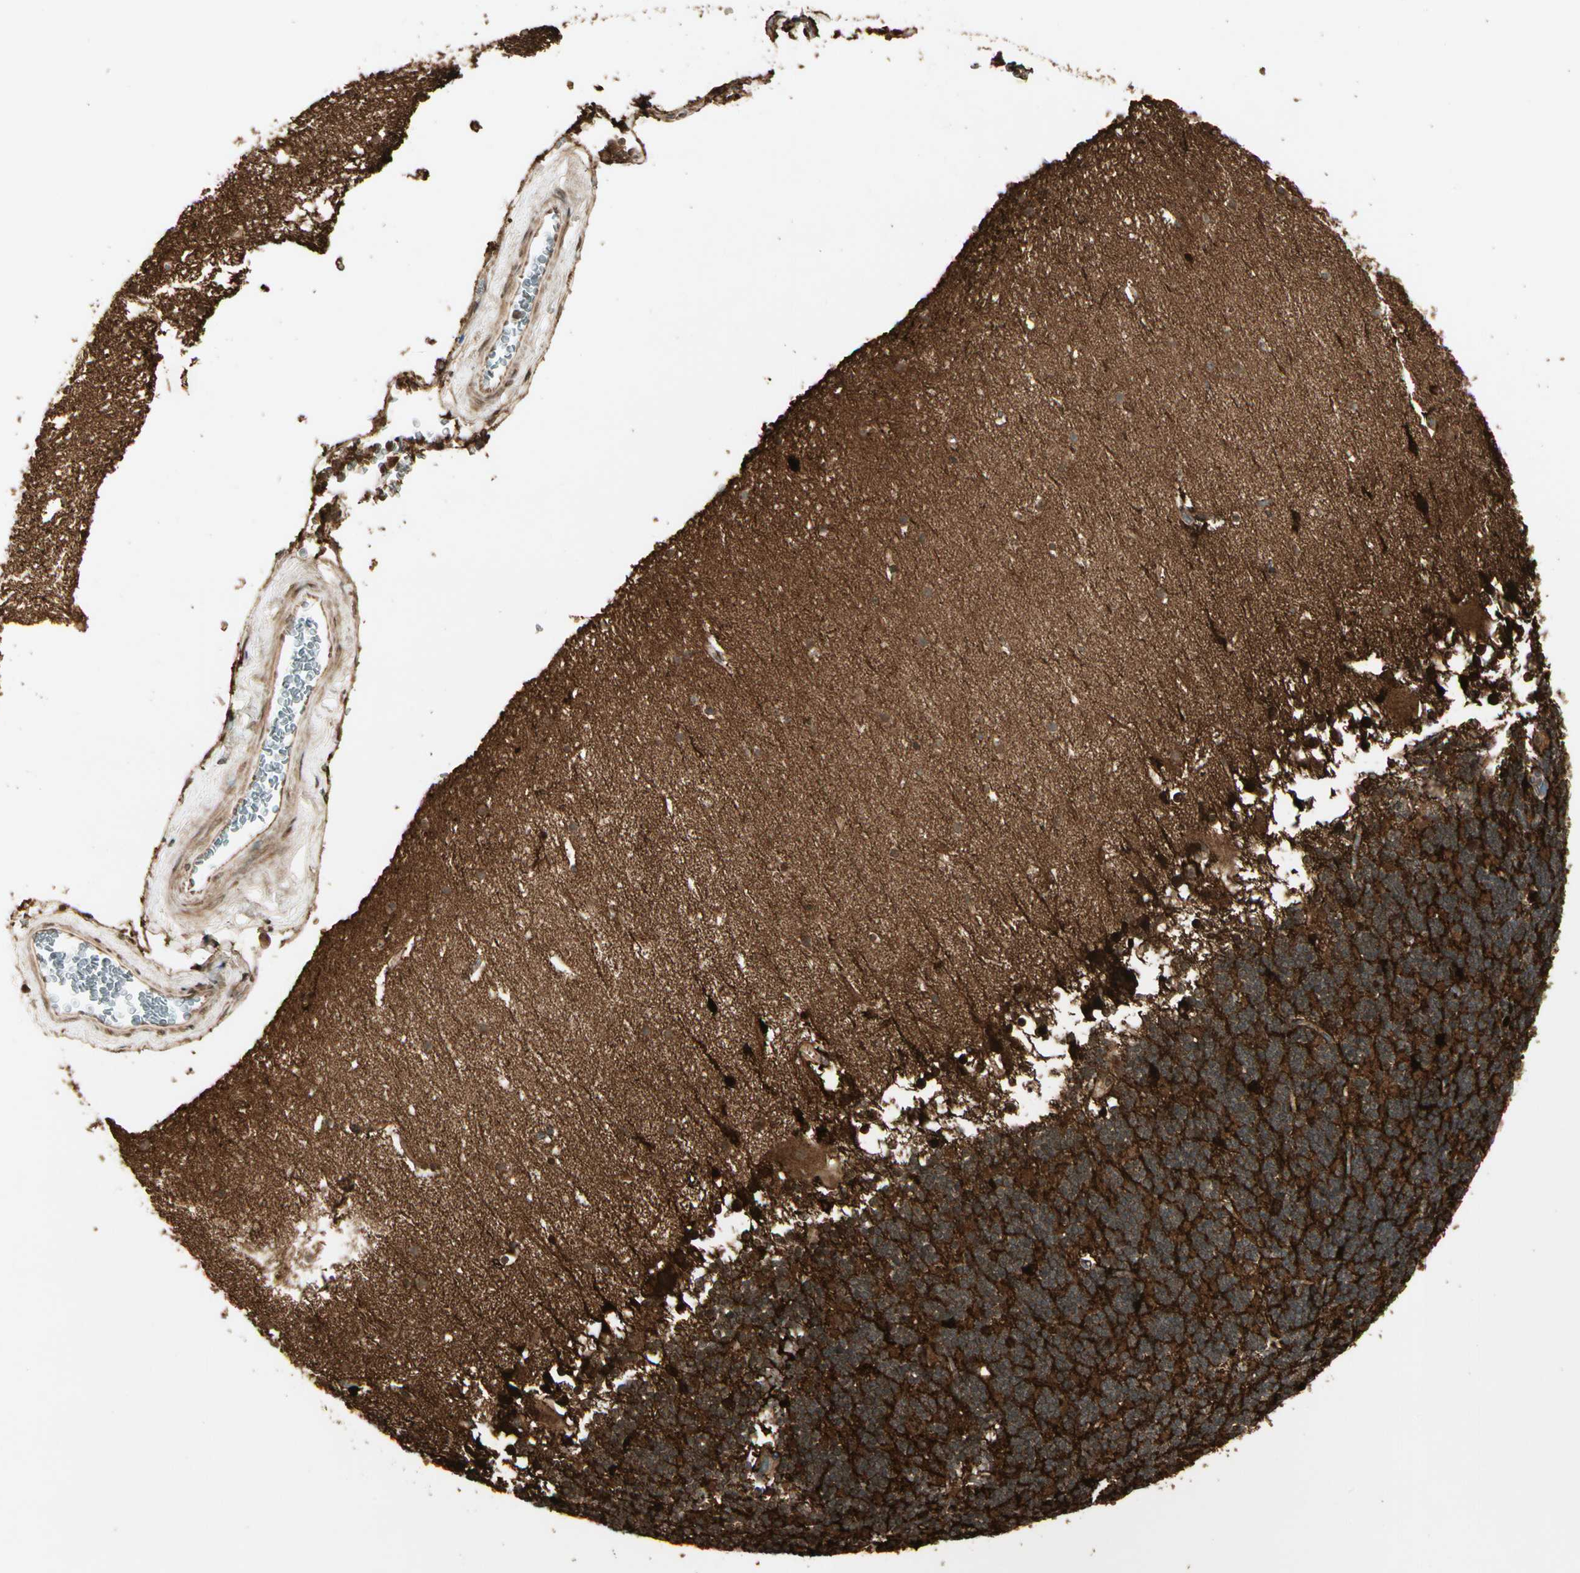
{"staining": {"intensity": "strong", "quantity": ">75%", "location": "cytoplasmic/membranous"}, "tissue": "cerebellum", "cell_type": "Cells in granular layer", "image_type": "normal", "snomed": [{"axis": "morphology", "description": "Normal tissue, NOS"}, {"axis": "topography", "description": "Cerebellum"}], "caption": "Cerebellum stained with DAB (3,3'-diaminobenzidine) IHC exhibits high levels of strong cytoplasmic/membranous staining in about >75% of cells in granular layer.", "gene": "GLUL", "patient": {"sex": "female", "age": 19}}